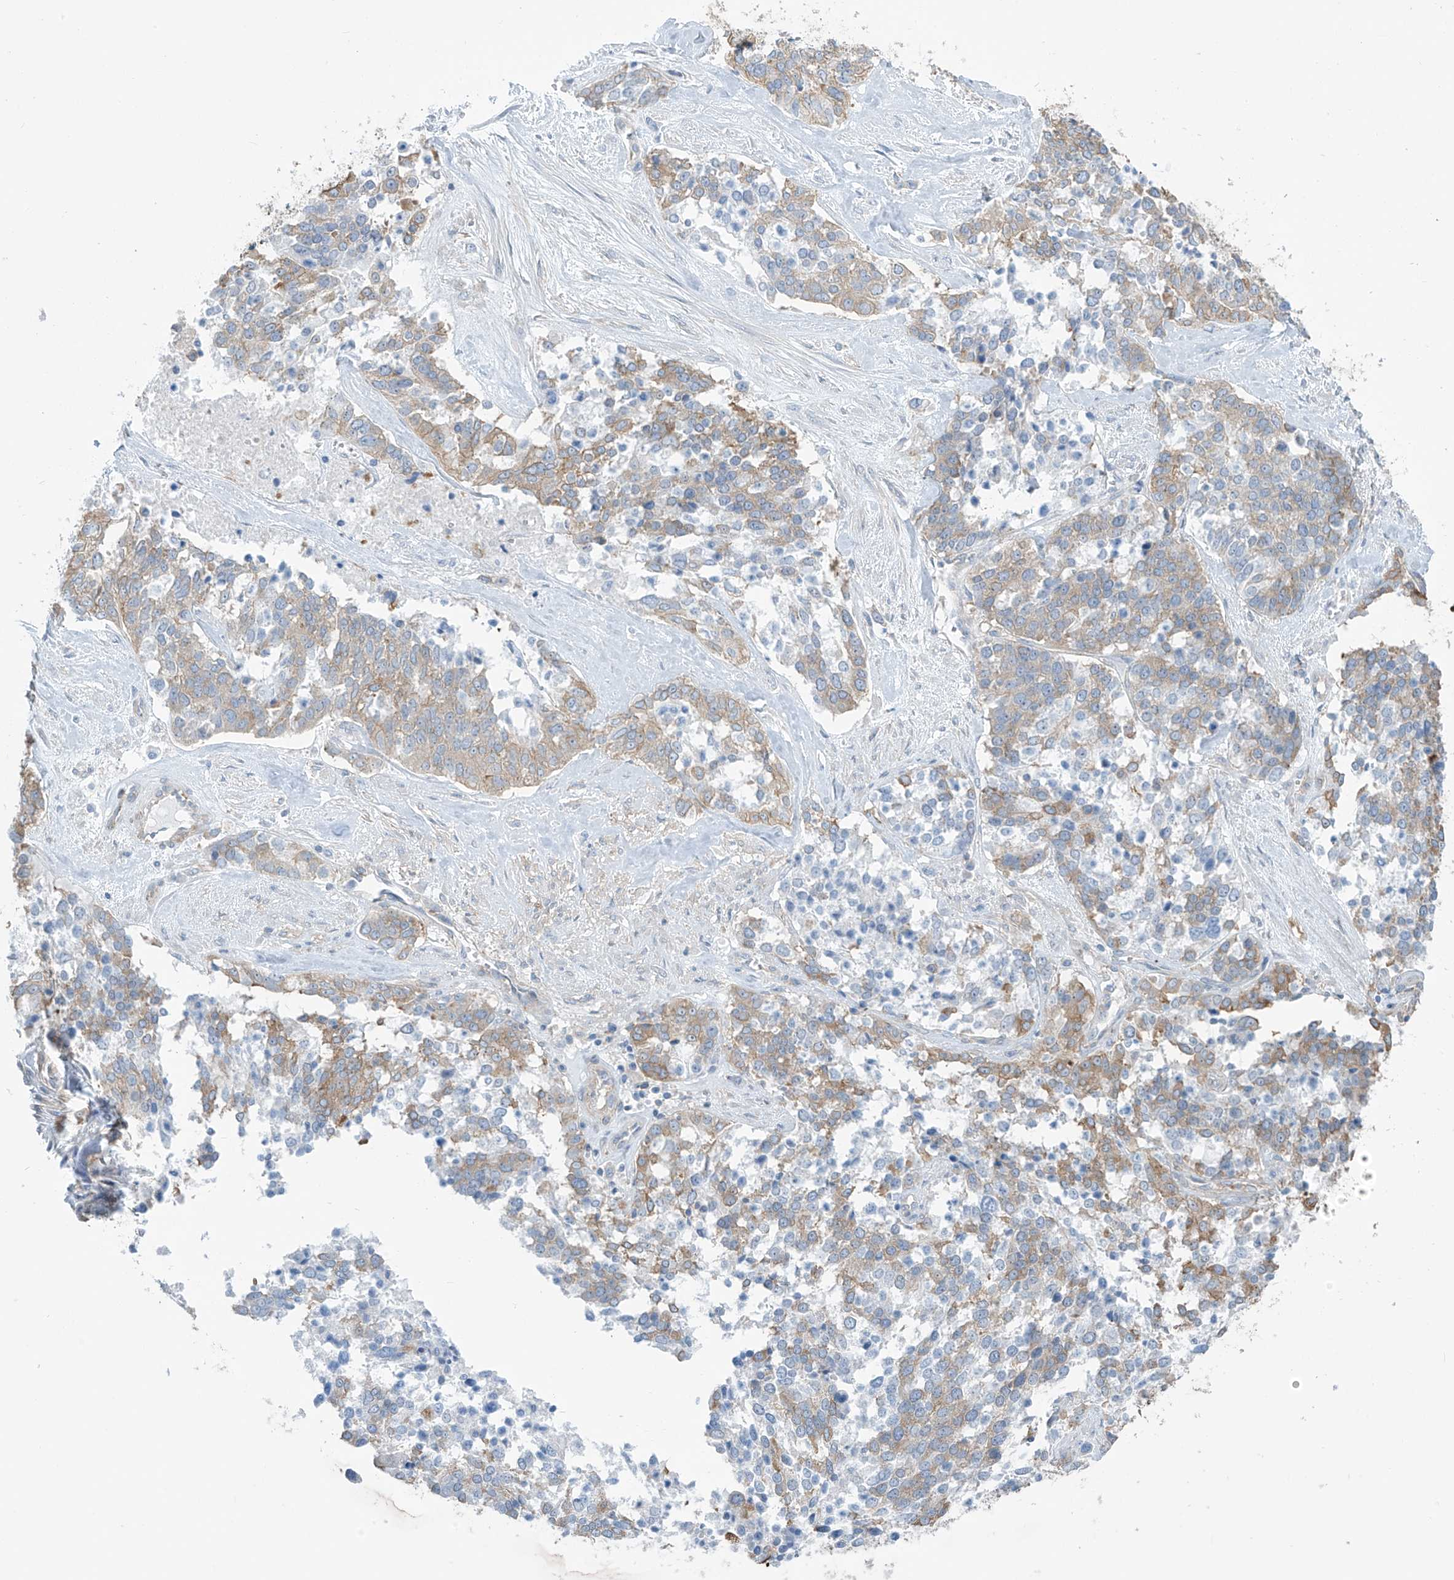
{"staining": {"intensity": "weak", "quantity": "25%-75%", "location": "cytoplasmic/membranous"}, "tissue": "ovarian cancer", "cell_type": "Tumor cells", "image_type": "cancer", "snomed": [{"axis": "morphology", "description": "Cystadenocarcinoma, serous, NOS"}, {"axis": "topography", "description": "Ovary"}], "caption": "Immunohistochemical staining of ovarian cancer (serous cystadenocarcinoma) demonstrates low levels of weak cytoplasmic/membranous protein positivity in approximately 25%-75% of tumor cells. (DAB IHC, brown staining for protein, blue staining for nuclei).", "gene": "ZNF846", "patient": {"sex": "female", "age": 44}}